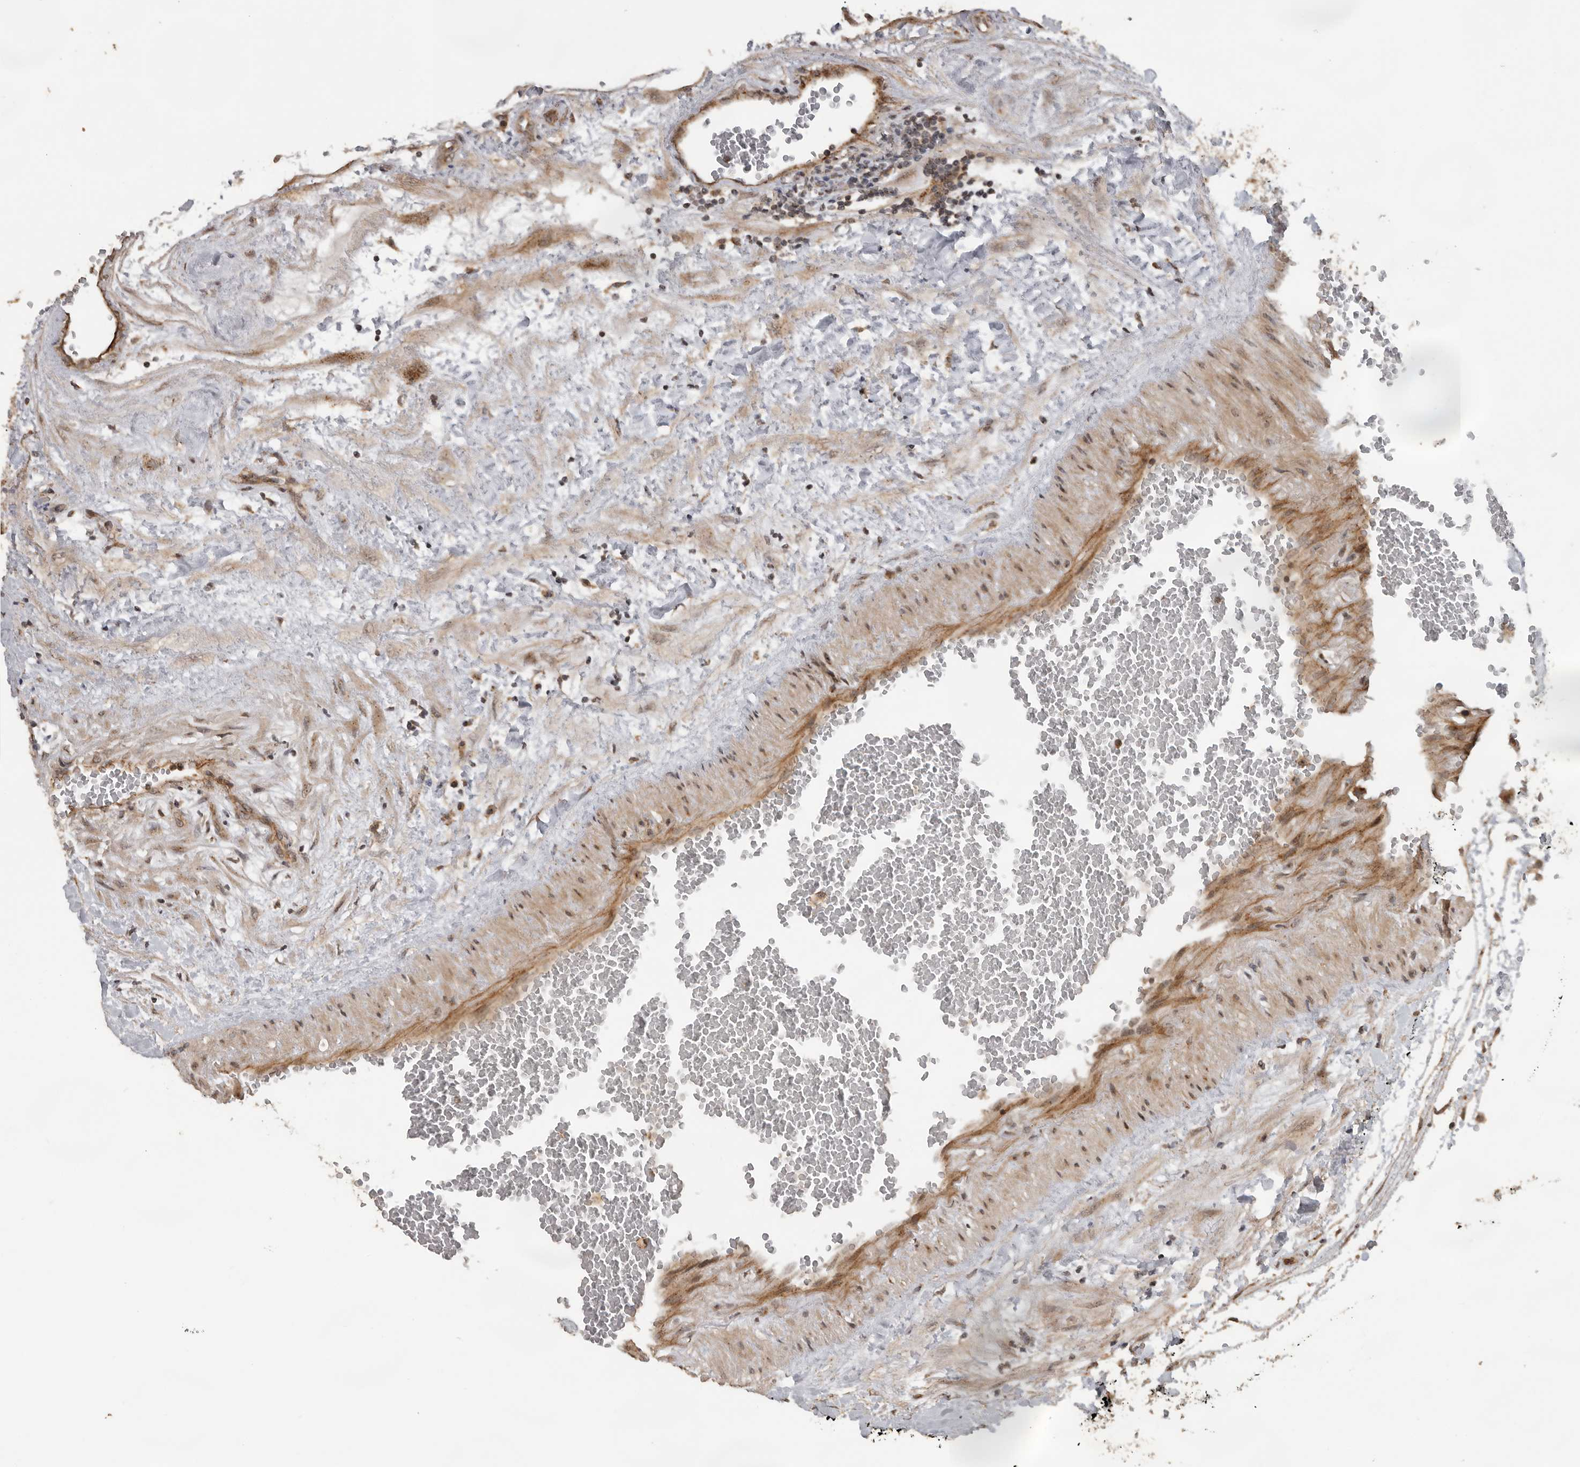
{"staining": {"intensity": "moderate", "quantity": ">75%", "location": "cytoplasmic/membranous"}, "tissue": "testis cancer", "cell_type": "Tumor cells", "image_type": "cancer", "snomed": [{"axis": "morphology", "description": "Seminoma, NOS"}, {"axis": "topography", "description": "Testis"}], "caption": "This image exhibits IHC staining of human testis cancer, with medium moderate cytoplasmic/membranous staining in approximately >75% of tumor cells.", "gene": "CEP350", "patient": {"sex": "male", "age": 71}}